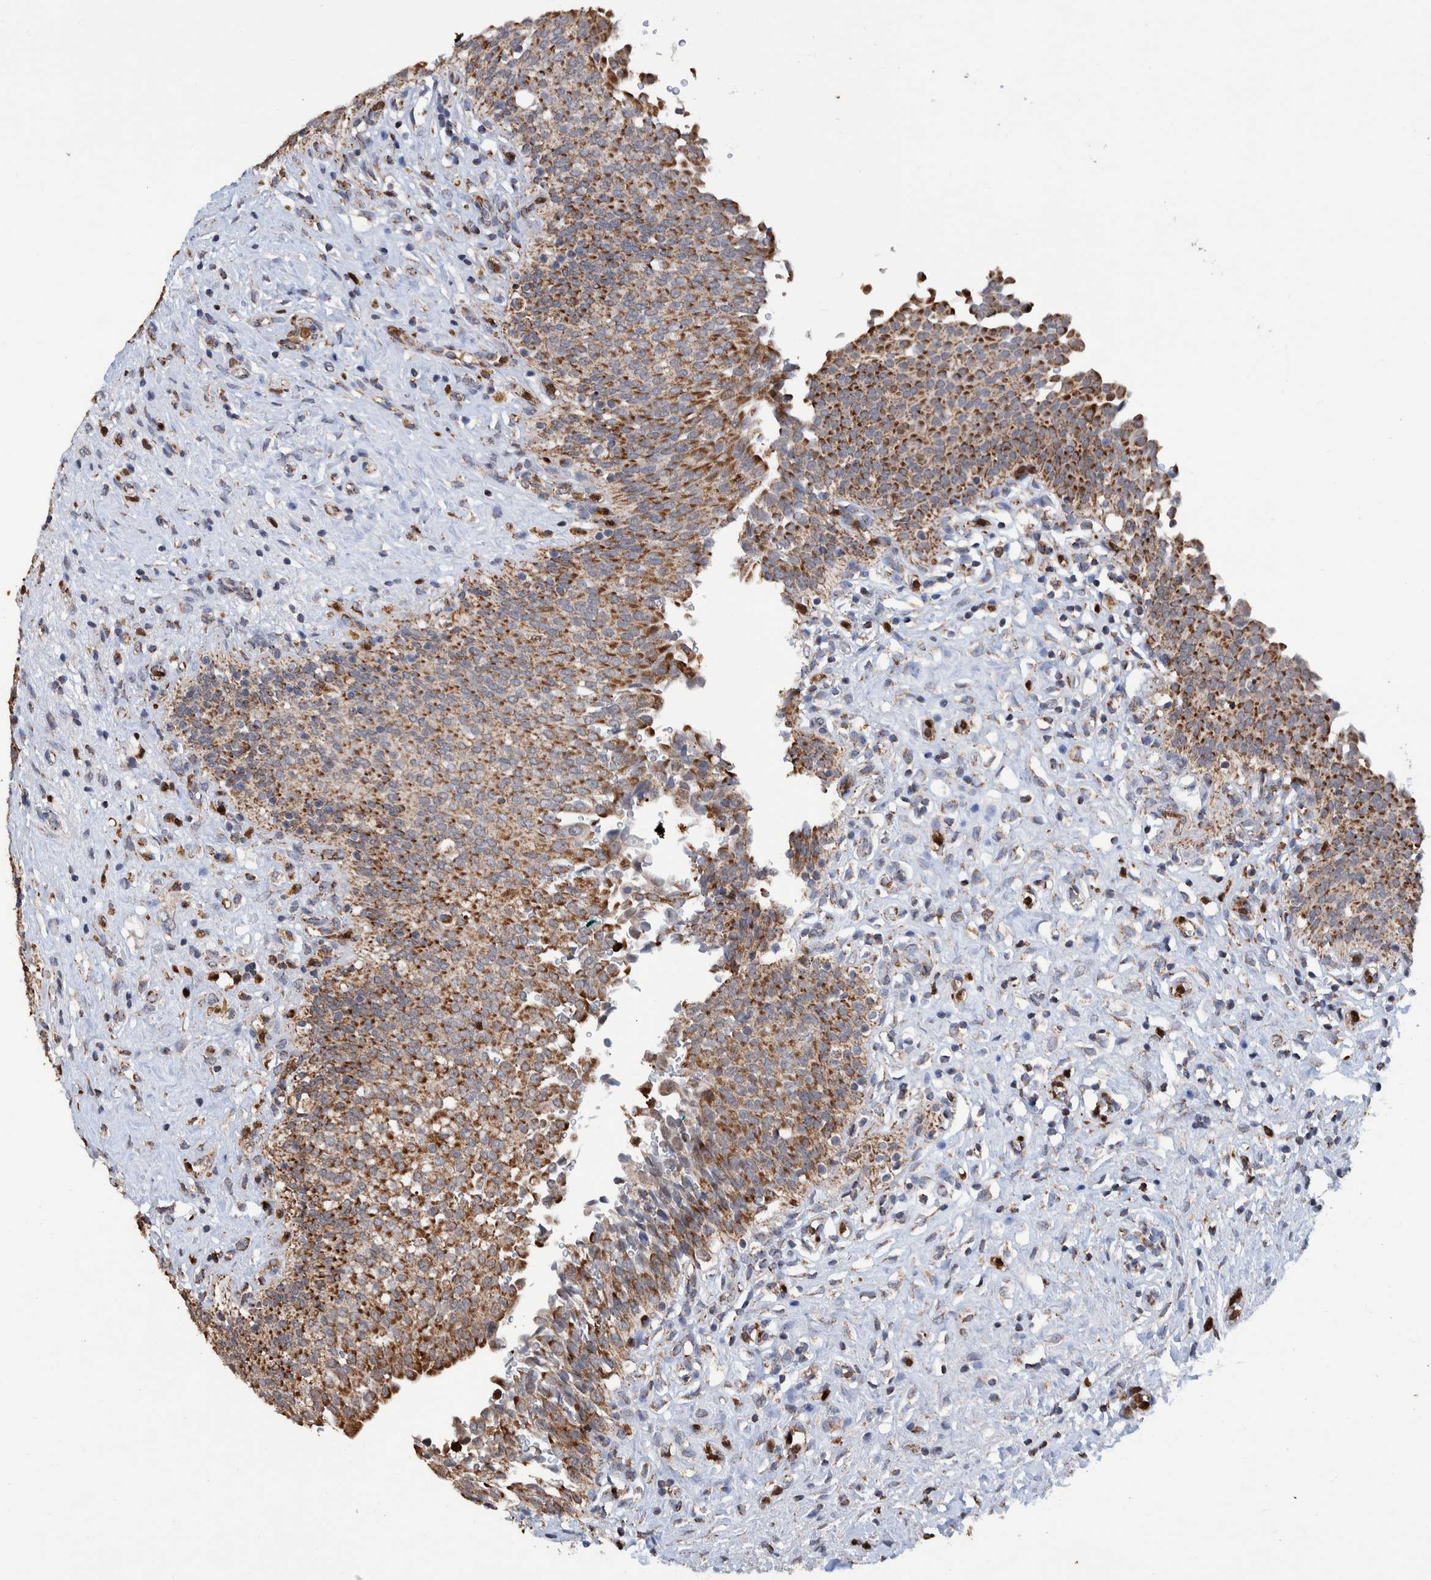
{"staining": {"intensity": "moderate", "quantity": ">75%", "location": "cytoplasmic/membranous"}, "tissue": "urinary bladder", "cell_type": "Urothelial cells", "image_type": "normal", "snomed": [{"axis": "morphology", "description": "Urothelial carcinoma, High grade"}, {"axis": "topography", "description": "Urinary bladder"}], "caption": "Protein expression analysis of normal human urinary bladder reveals moderate cytoplasmic/membranous staining in approximately >75% of urothelial cells.", "gene": "DECR1", "patient": {"sex": "male", "age": 46}}